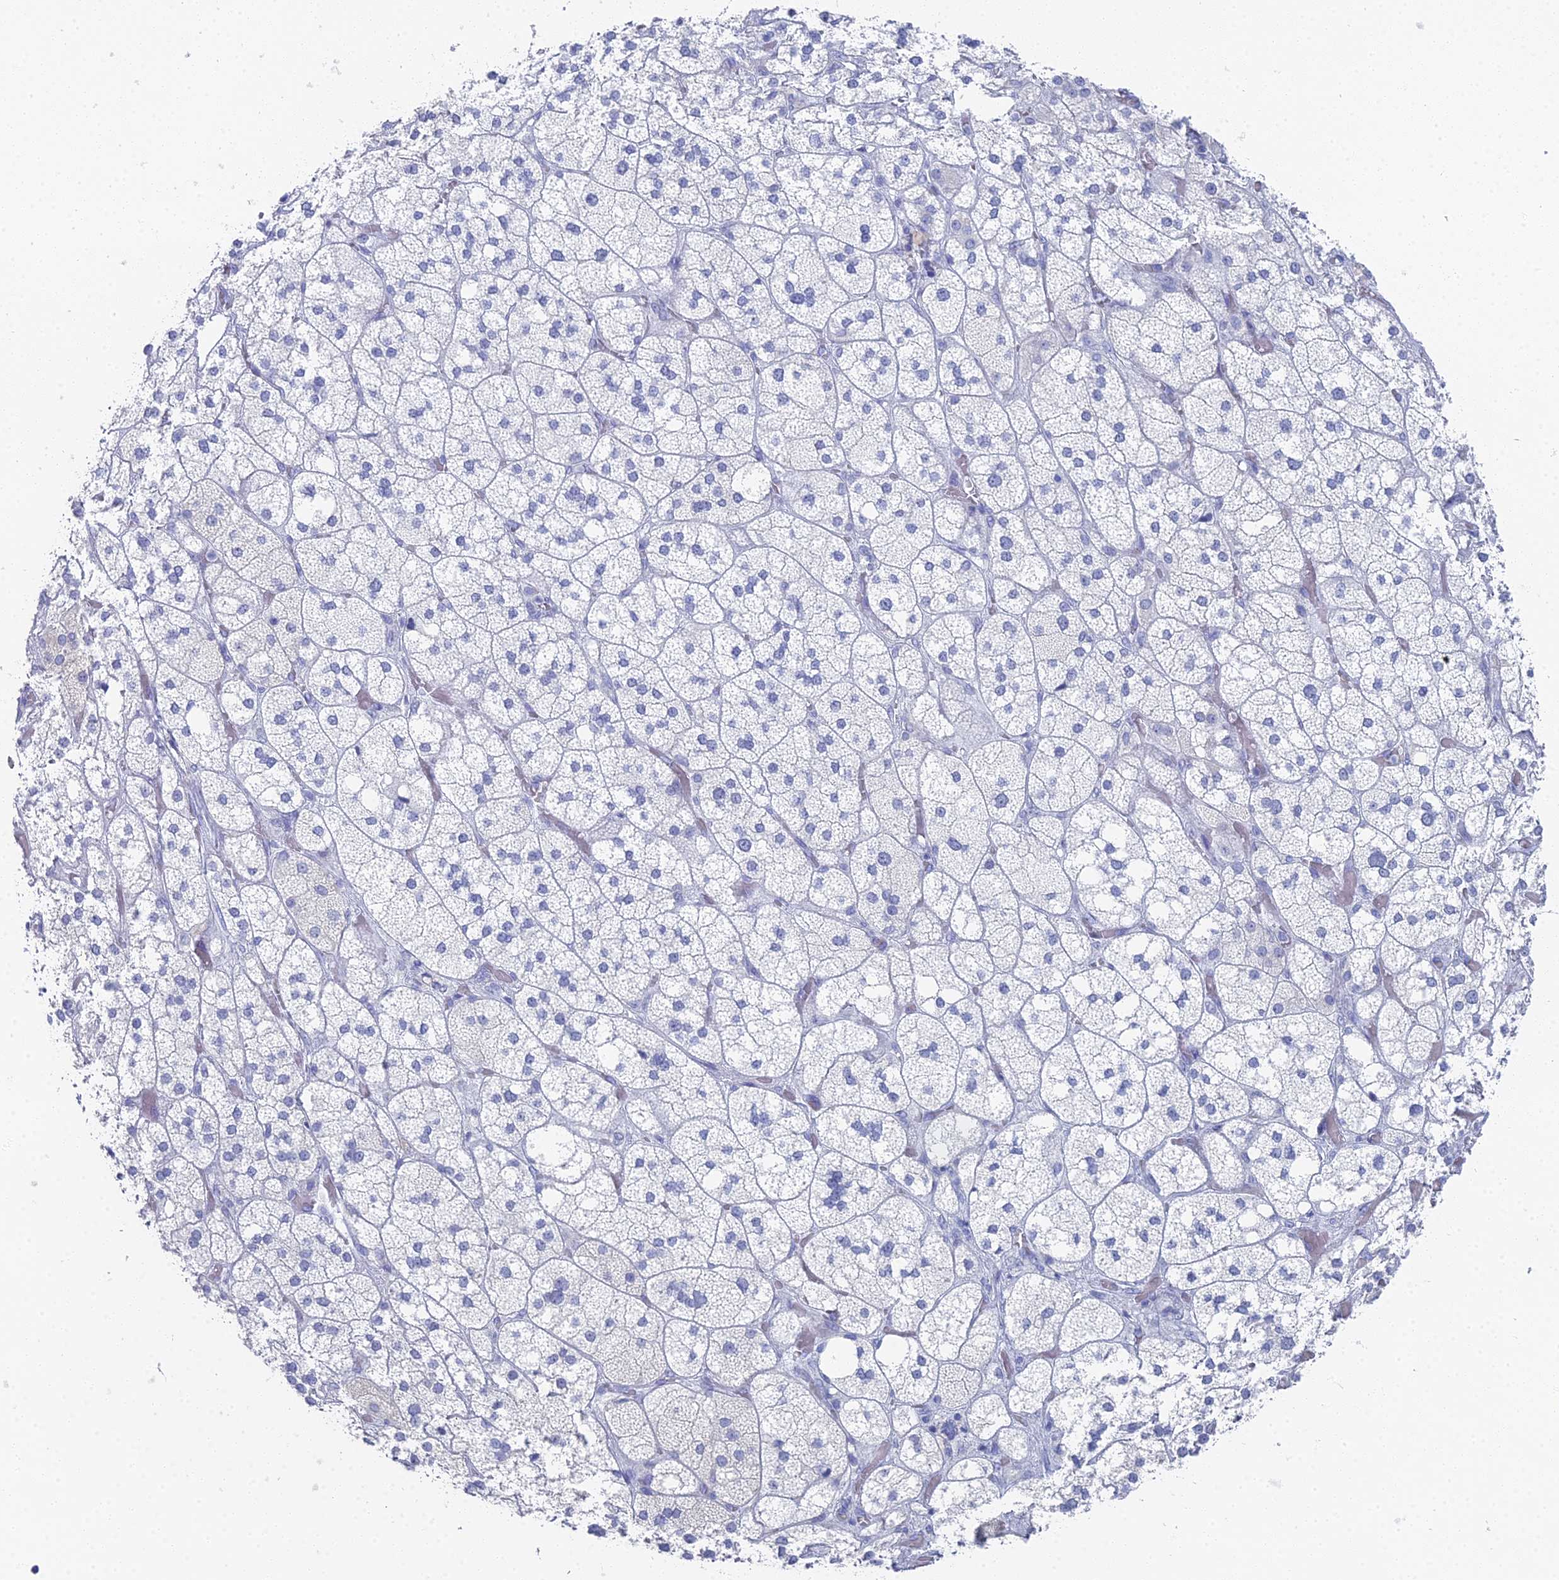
{"staining": {"intensity": "negative", "quantity": "none", "location": "none"}, "tissue": "adrenal gland", "cell_type": "Glandular cells", "image_type": "normal", "snomed": [{"axis": "morphology", "description": "Normal tissue, NOS"}, {"axis": "topography", "description": "Adrenal gland"}], "caption": "A photomicrograph of adrenal gland stained for a protein shows no brown staining in glandular cells.", "gene": "ALPP", "patient": {"sex": "male", "age": 61}}